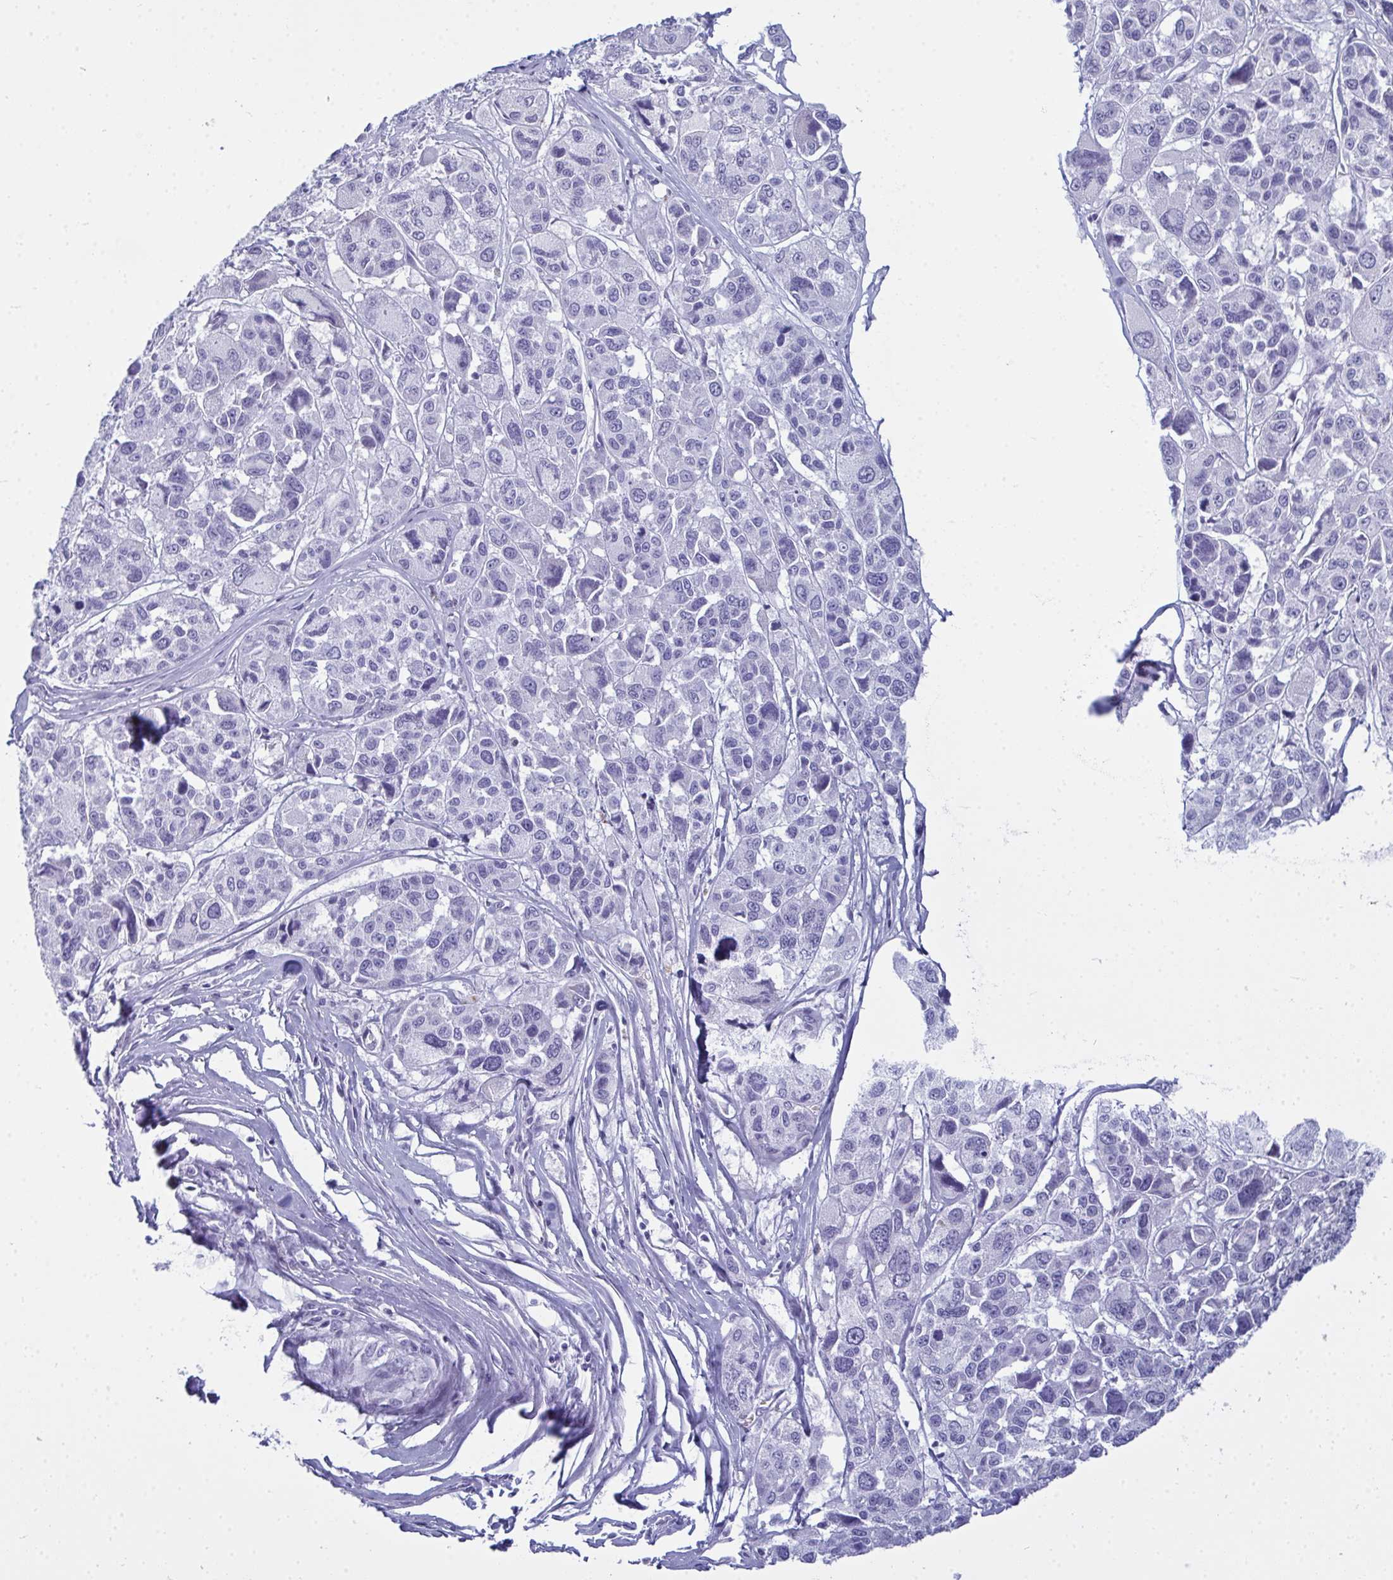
{"staining": {"intensity": "negative", "quantity": "none", "location": "none"}, "tissue": "melanoma", "cell_type": "Tumor cells", "image_type": "cancer", "snomed": [{"axis": "morphology", "description": "Malignant melanoma, NOS"}, {"axis": "topography", "description": "Skin"}], "caption": "Image shows no significant protein positivity in tumor cells of malignant melanoma.", "gene": "SERPINB10", "patient": {"sex": "female", "age": 66}}